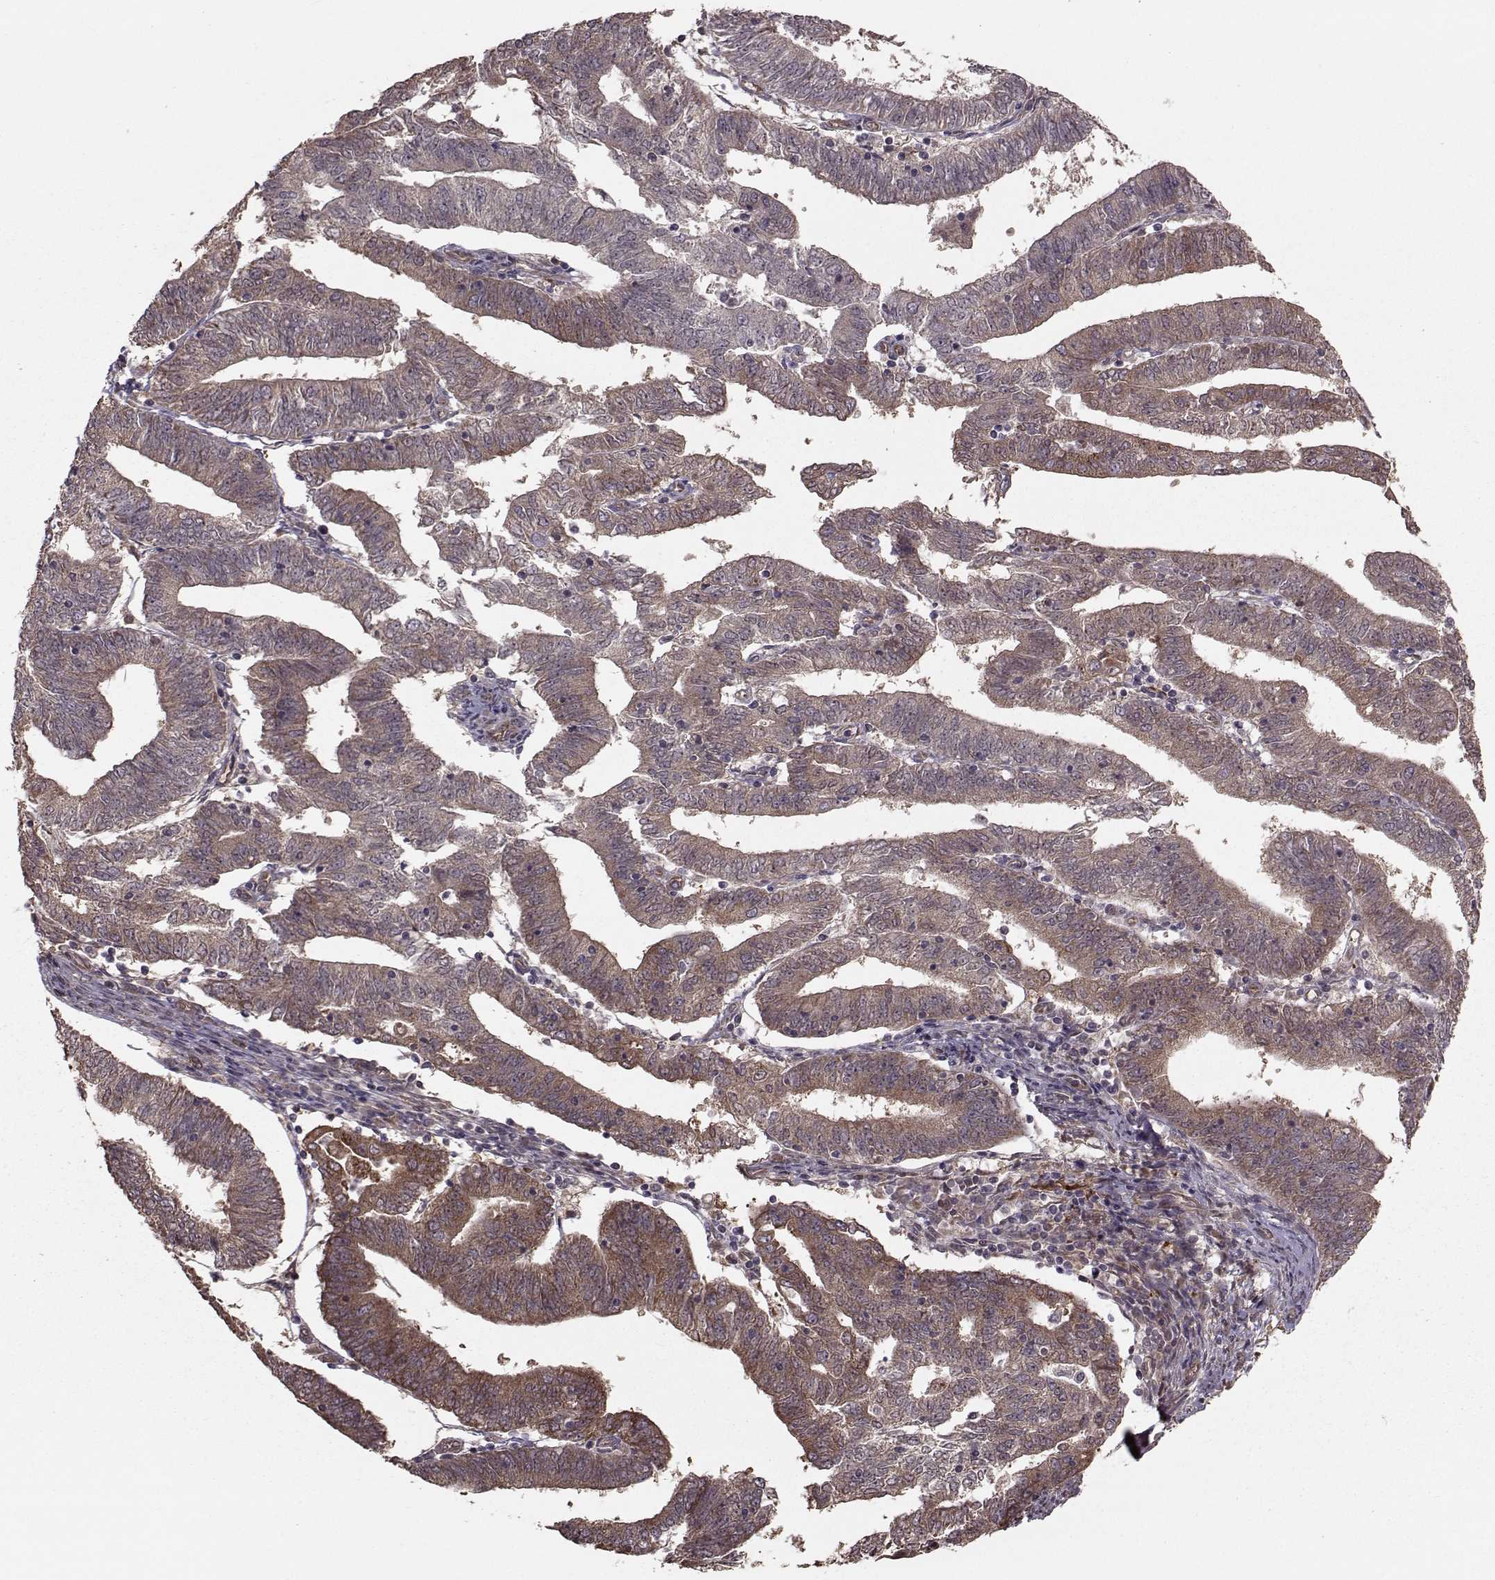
{"staining": {"intensity": "moderate", "quantity": "25%-75%", "location": "cytoplasmic/membranous"}, "tissue": "endometrial cancer", "cell_type": "Tumor cells", "image_type": "cancer", "snomed": [{"axis": "morphology", "description": "Adenocarcinoma, NOS"}, {"axis": "topography", "description": "Endometrium"}], "caption": "Immunohistochemistry (DAB) staining of human endometrial cancer shows moderate cytoplasmic/membranous protein expression in approximately 25%-75% of tumor cells.", "gene": "TRIP10", "patient": {"sex": "female", "age": 82}}